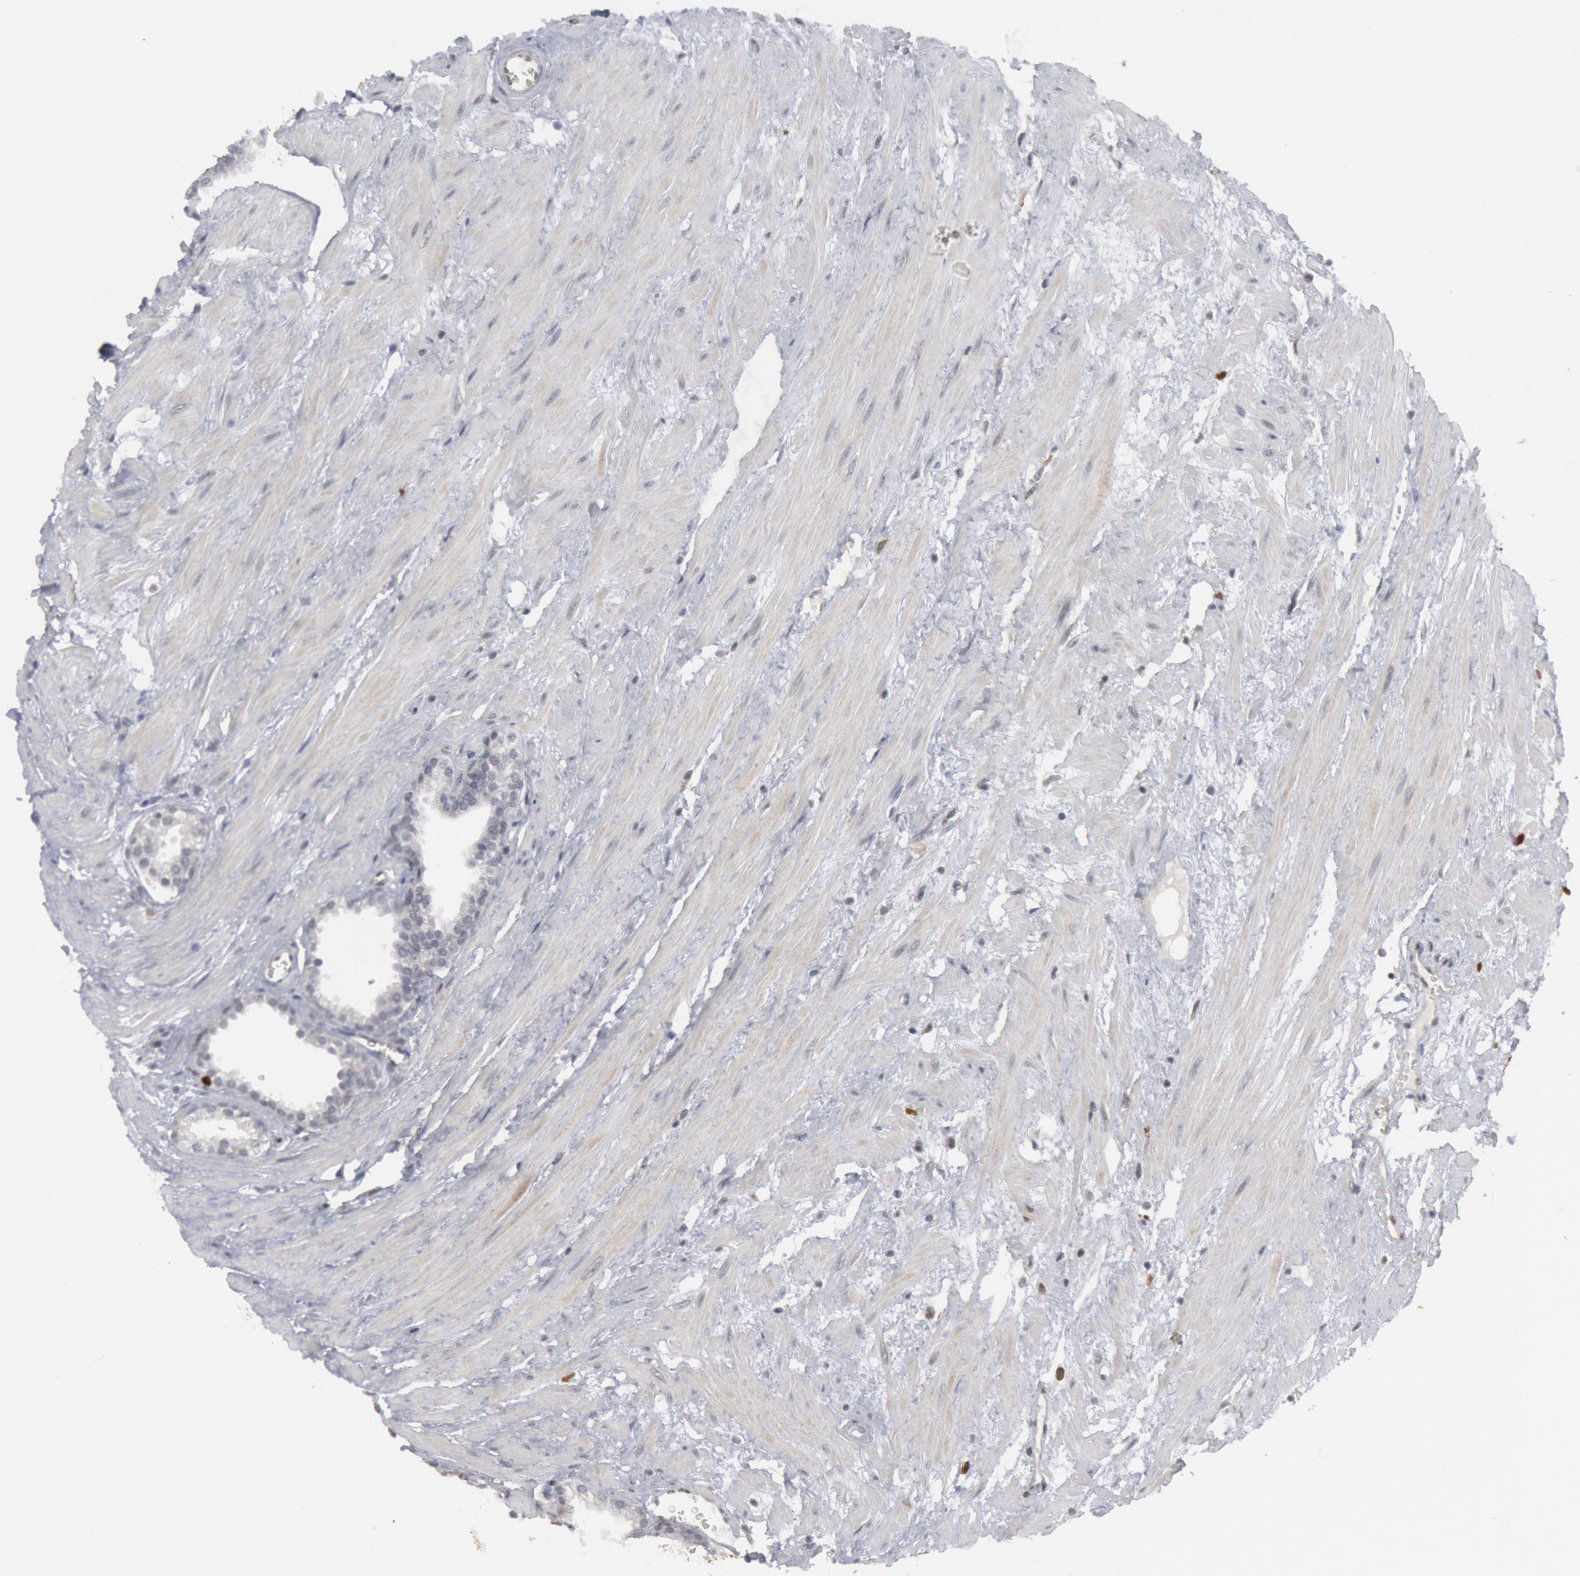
{"staining": {"intensity": "negative", "quantity": "none", "location": "none"}, "tissue": "prostate", "cell_type": "Glandular cells", "image_type": "normal", "snomed": [{"axis": "morphology", "description": "Normal tissue, NOS"}, {"axis": "topography", "description": "Prostate"}], "caption": "Protein analysis of benign prostate reveals no significant expression in glandular cells. (Stains: DAB (3,3'-diaminobenzidine) IHC with hematoxylin counter stain, Microscopy: brightfield microscopy at high magnification).", "gene": "FOXO1", "patient": {"sex": "male", "age": 64}}